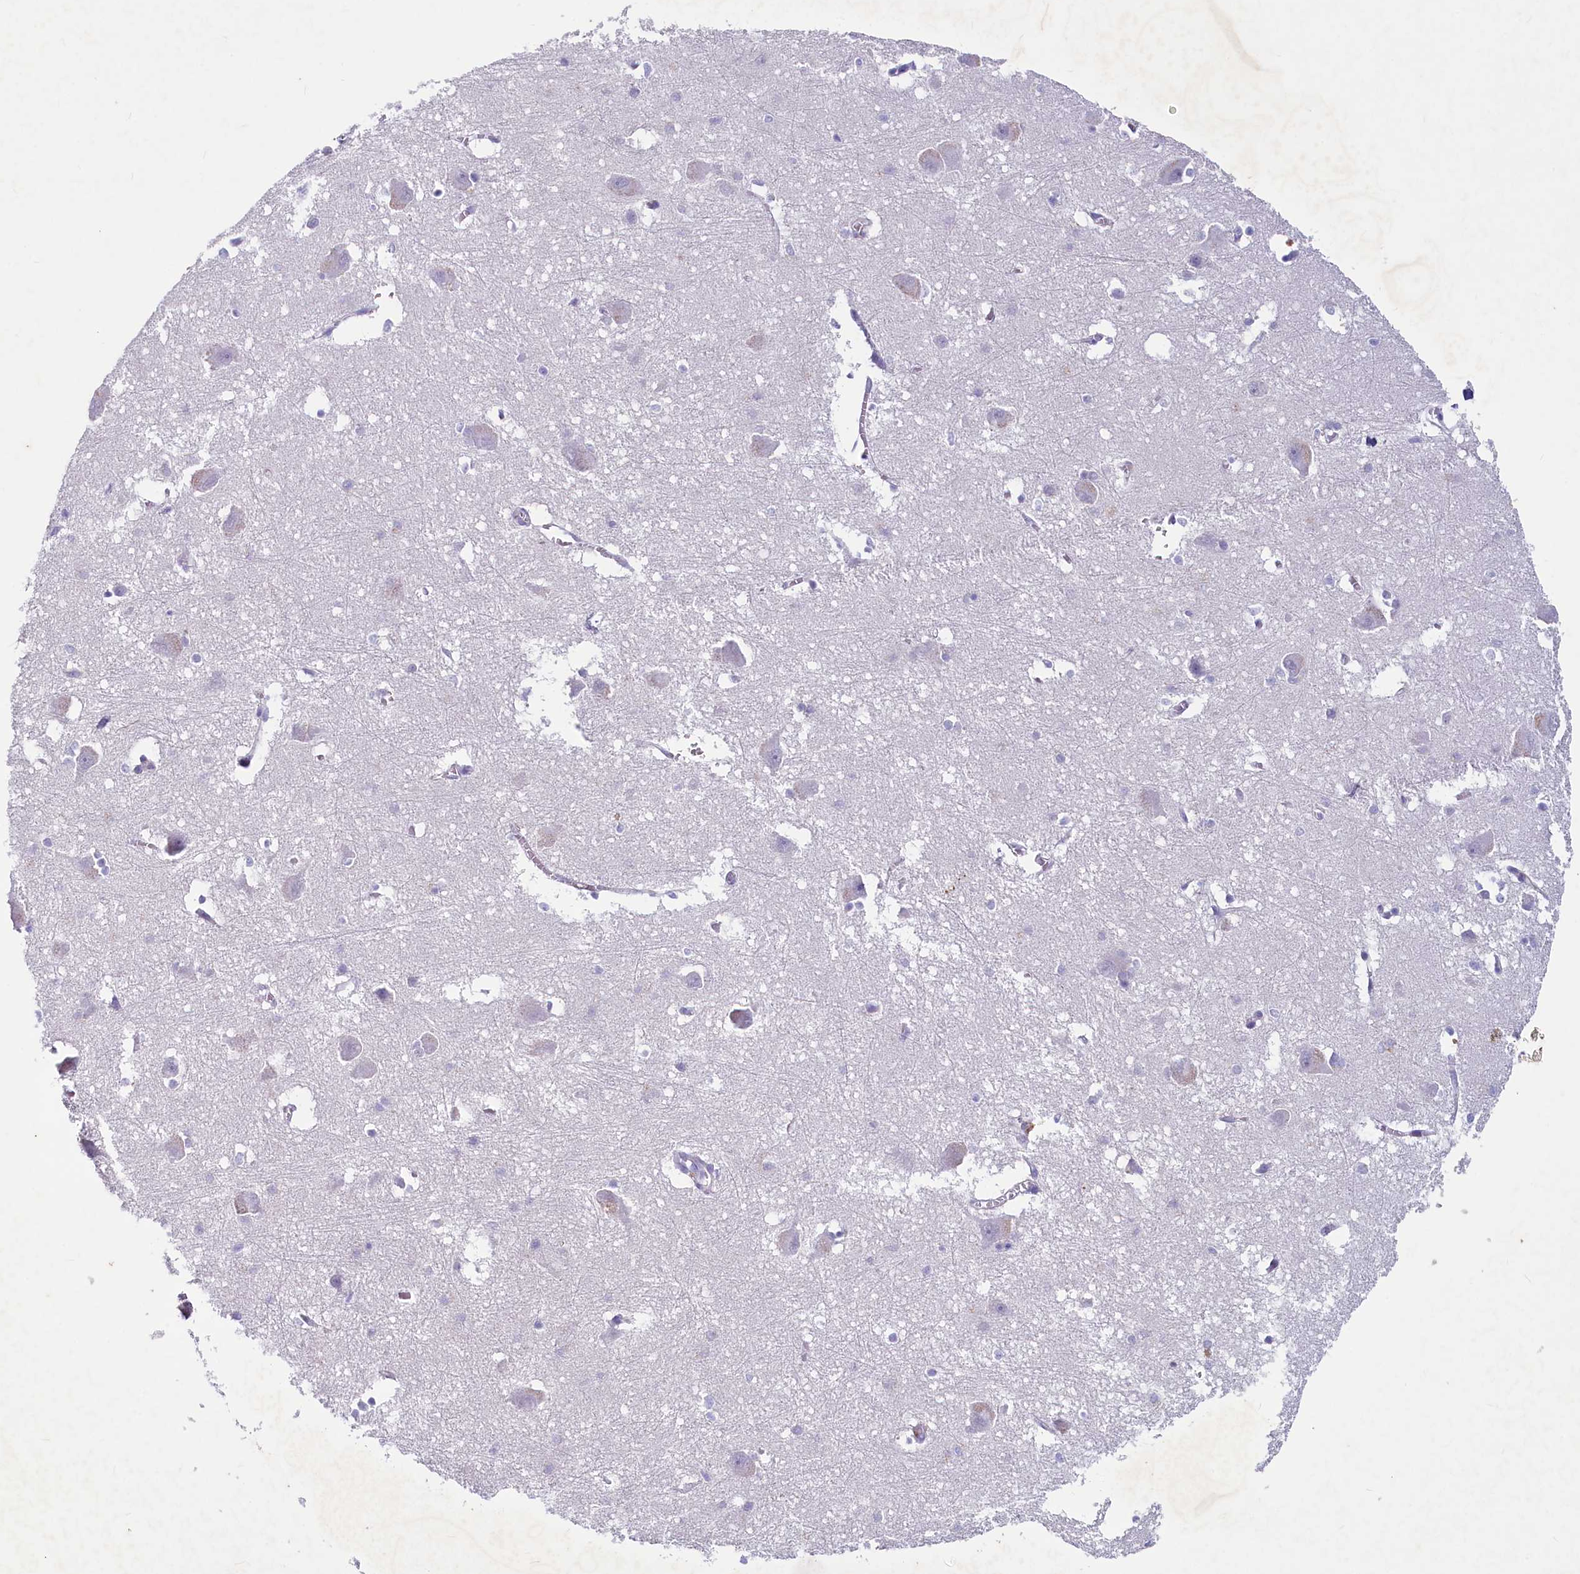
{"staining": {"intensity": "weak", "quantity": "<25%", "location": "cytoplasmic/membranous"}, "tissue": "caudate", "cell_type": "Glial cells", "image_type": "normal", "snomed": [{"axis": "morphology", "description": "Normal tissue, NOS"}, {"axis": "topography", "description": "Lateral ventricle wall"}], "caption": "Glial cells show no significant positivity in benign caudate.", "gene": "INSC", "patient": {"sex": "male", "age": 37}}